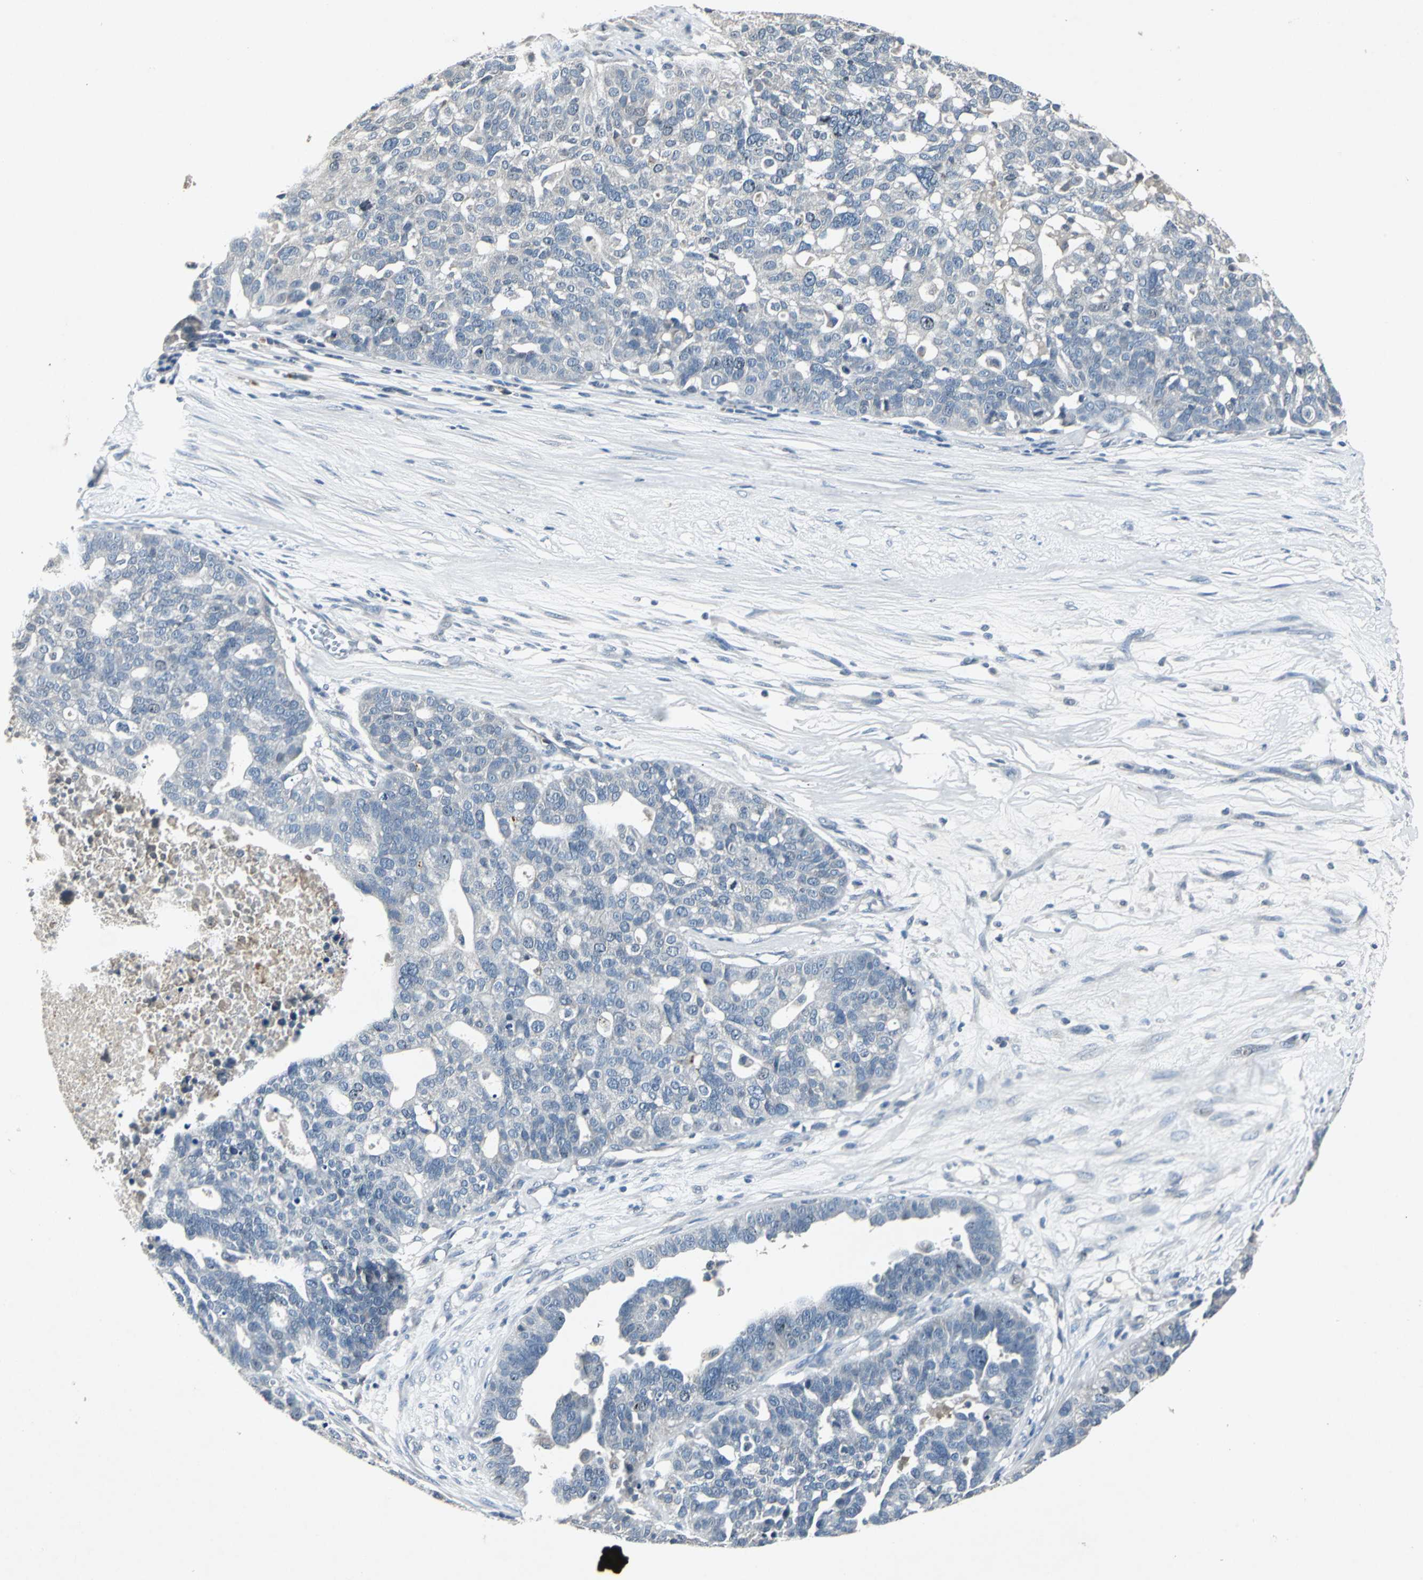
{"staining": {"intensity": "negative", "quantity": "none", "location": "none"}, "tissue": "ovarian cancer", "cell_type": "Tumor cells", "image_type": "cancer", "snomed": [{"axis": "morphology", "description": "Cystadenocarcinoma, serous, NOS"}, {"axis": "topography", "description": "Ovary"}], "caption": "Immunohistochemical staining of human ovarian serous cystadenocarcinoma shows no significant staining in tumor cells. (DAB immunohistochemistry (IHC), high magnification).", "gene": "SLC2A13", "patient": {"sex": "female", "age": 59}}